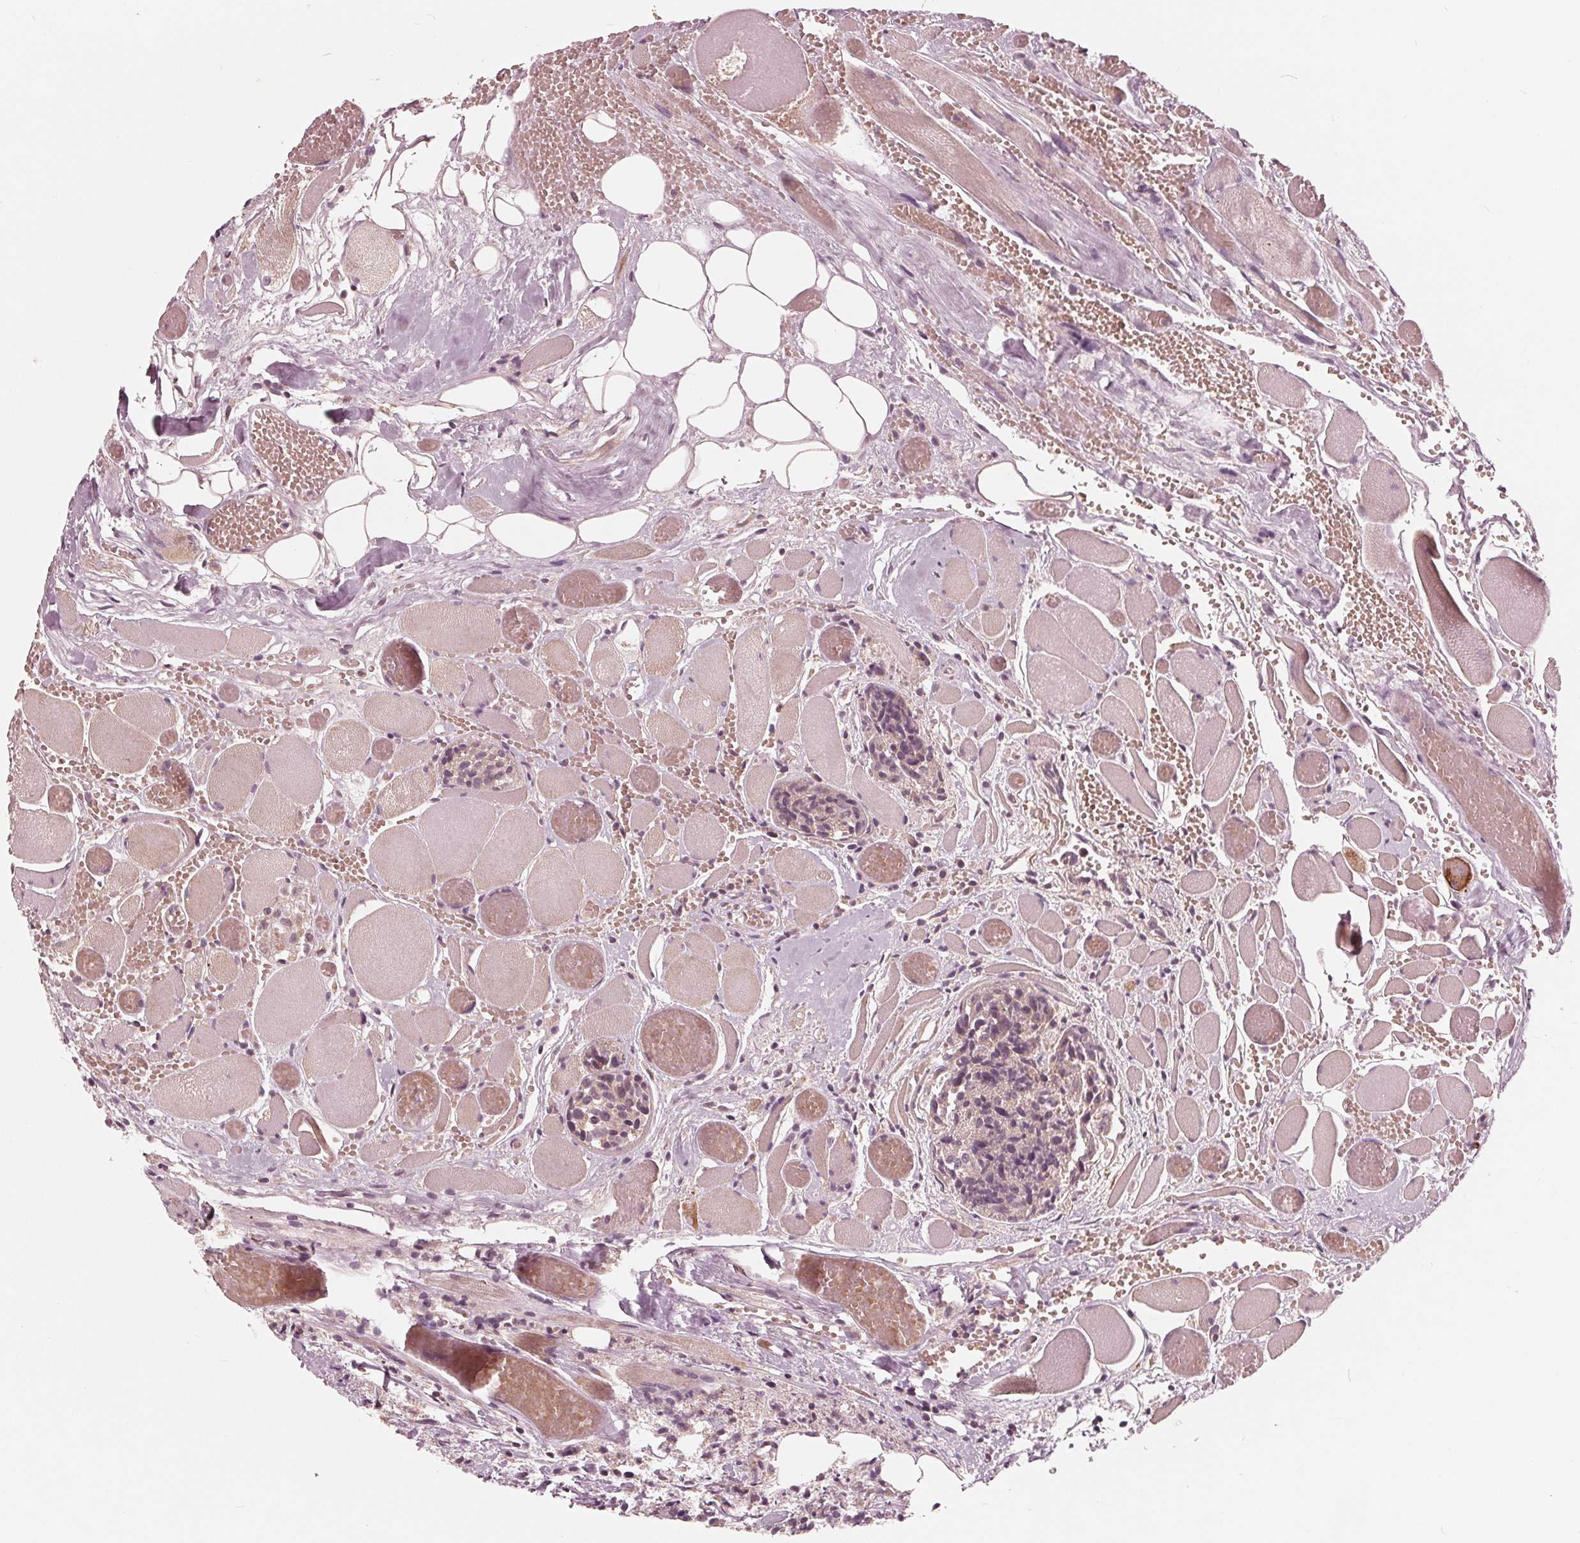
{"staining": {"intensity": "weak", "quantity": ">75%", "location": "cytoplasmic/membranous"}, "tissue": "head and neck cancer", "cell_type": "Tumor cells", "image_type": "cancer", "snomed": [{"axis": "morphology", "description": "Squamous cell carcinoma, NOS"}, {"axis": "topography", "description": "Oral tissue"}, {"axis": "topography", "description": "Head-Neck"}], "caption": "Brown immunohistochemical staining in human head and neck cancer (squamous cell carcinoma) shows weak cytoplasmic/membranous positivity in approximately >75% of tumor cells.", "gene": "UBALD1", "patient": {"sex": "male", "age": 64}}